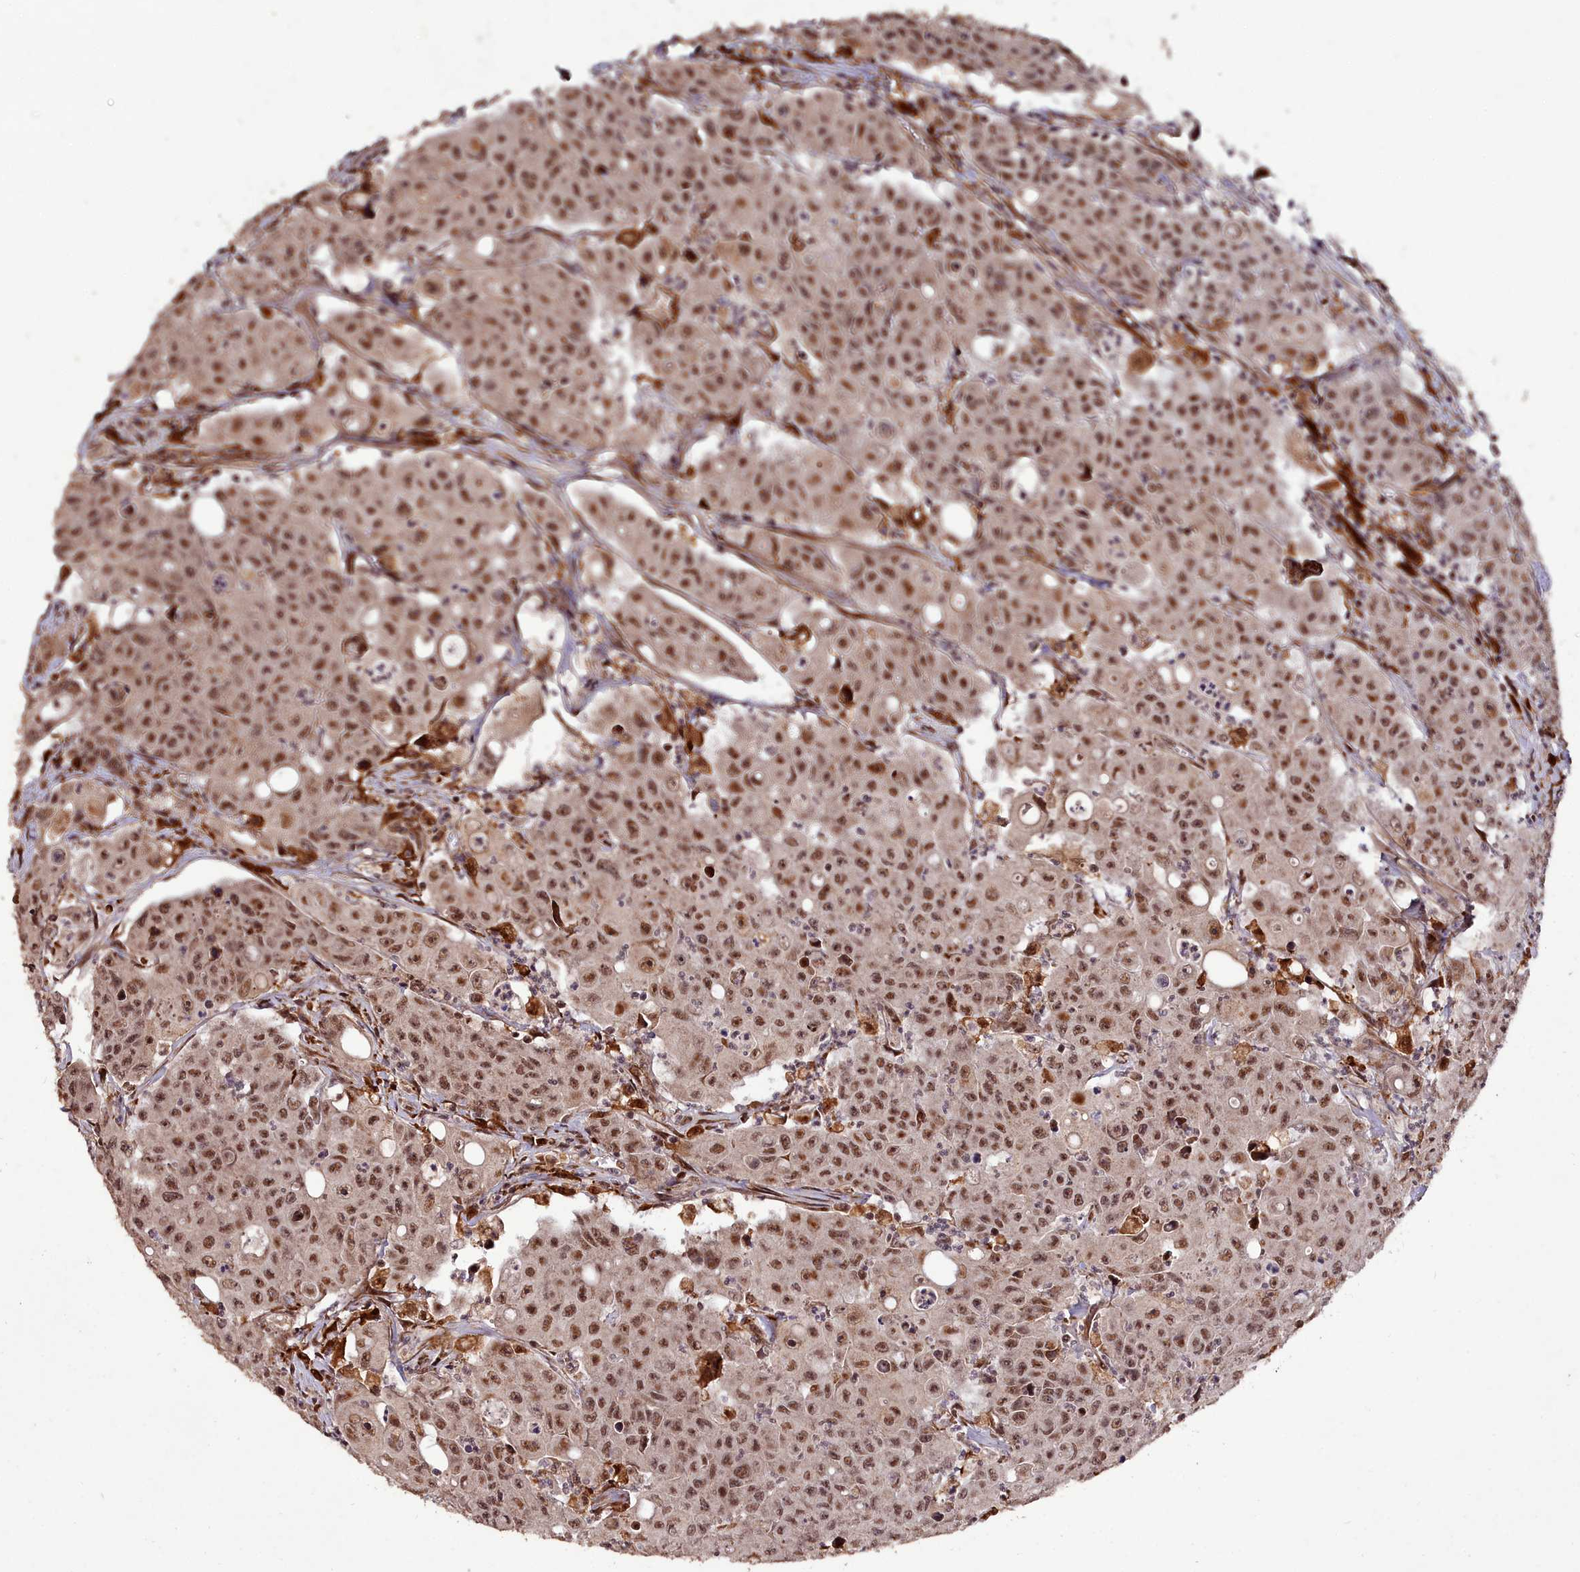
{"staining": {"intensity": "moderate", "quantity": ">75%", "location": "nuclear"}, "tissue": "colorectal cancer", "cell_type": "Tumor cells", "image_type": "cancer", "snomed": [{"axis": "morphology", "description": "Adenocarcinoma, NOS"}, {"axis": "topography", "description": "Colon"}], "caption": "A medium amount of moderate nuclear staining is present in approximately >75% of tumor cells in colorectal cancer (adenocarcinoma) tissue. (DAB = brown stain, brightfield microscopy at high magnification).", "gene": "CXXC1", "patient": {"sex": "male", "age": 51}}